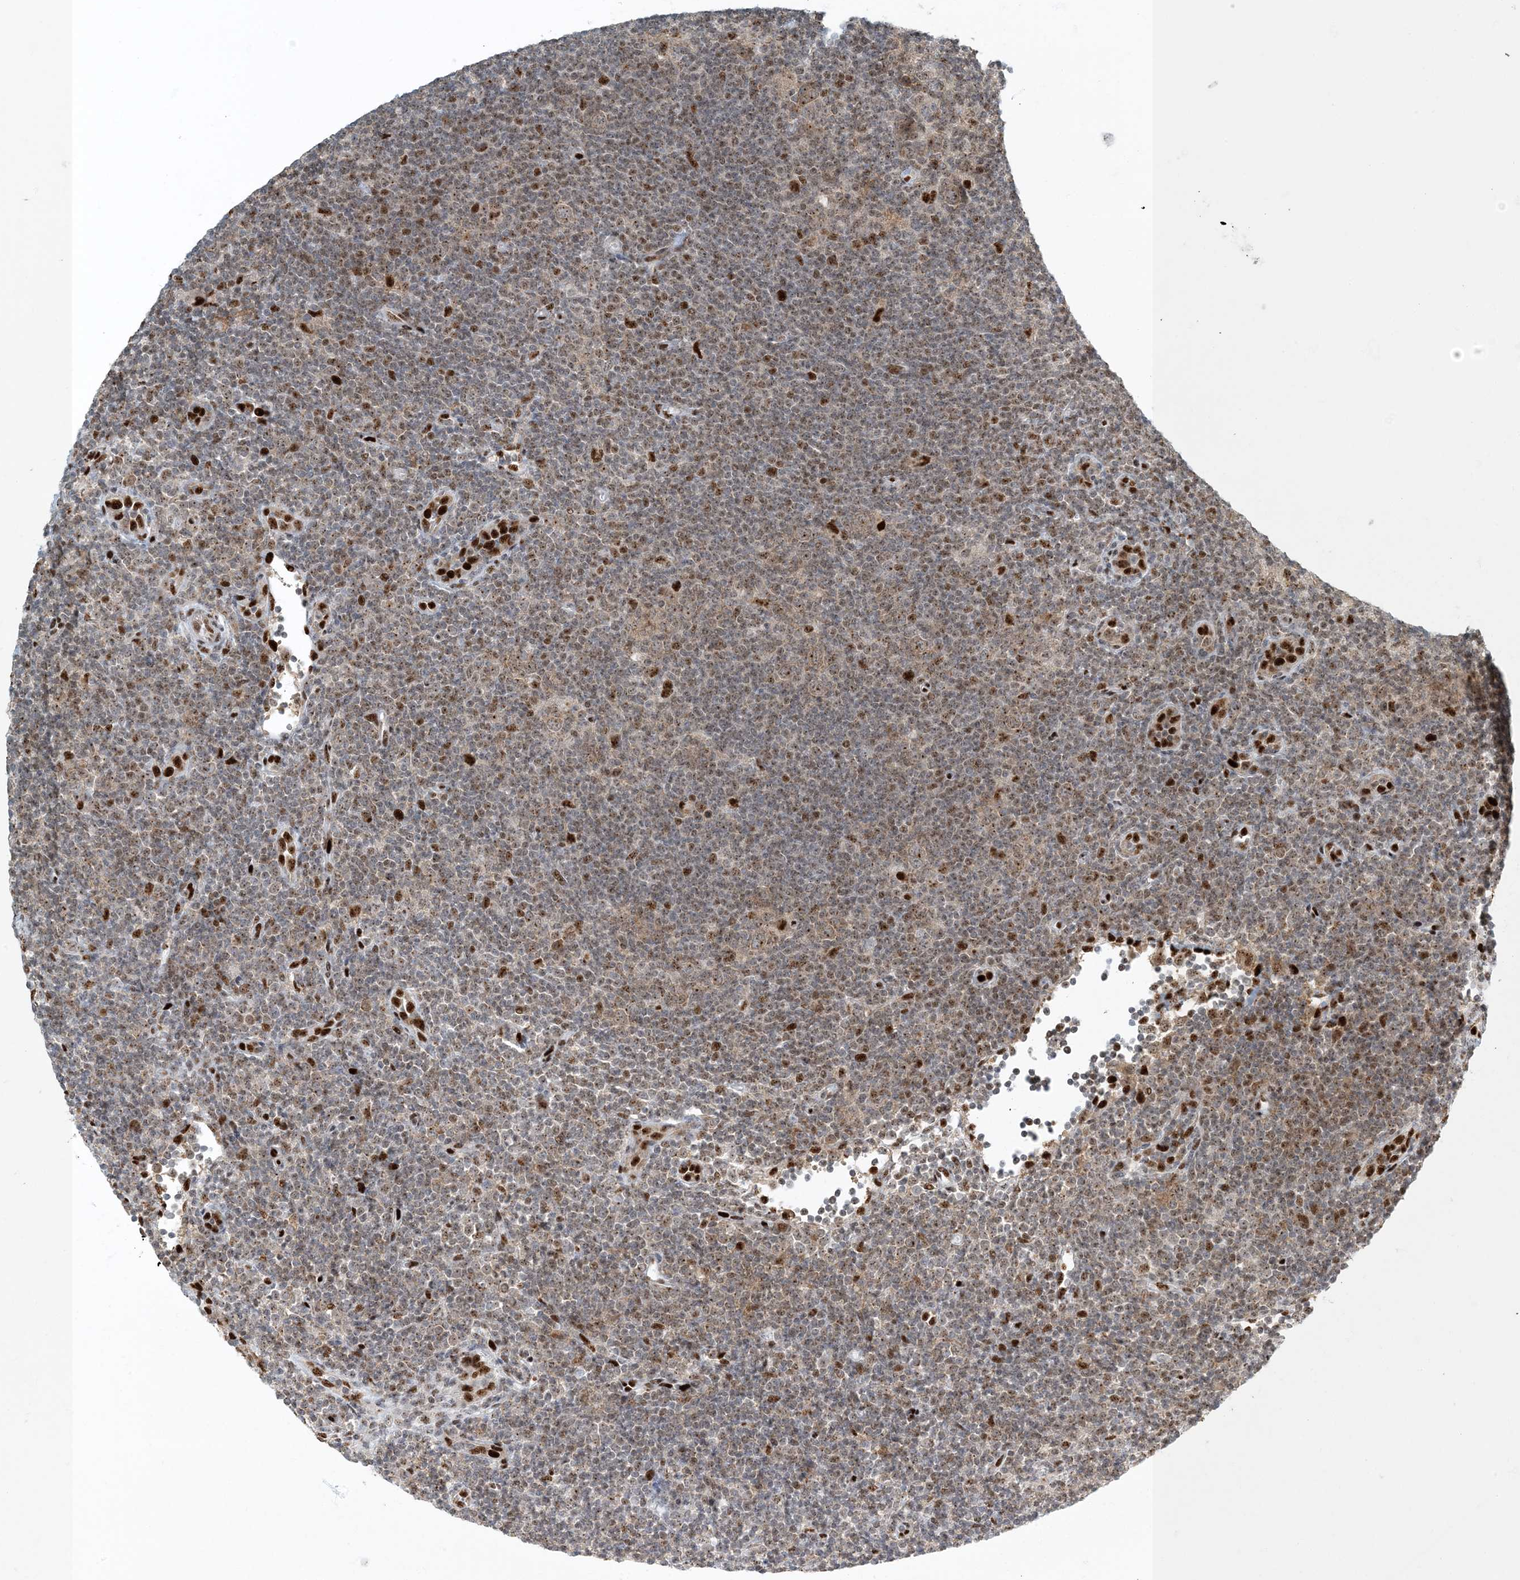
{"staining": {"intensity": "weak", "quantity": "25%-75%", "location": "nuclear"}, "tissue": "lymphoma", "cell_type": "Tumor cells", "image_type": "cancer", "snomed": [{"axis": "morphology", "description": "Hodgkin's disease, NOS"}, {"axis": "topography", "description": "Lymph node"}], "caption": "The micrograph exhibits staining of lymphoma, revealing weak nuclear protein expression (brown color) within tumor cells.", "gene": "MBD1", "patient": {"sex": "female", "age": 57}}